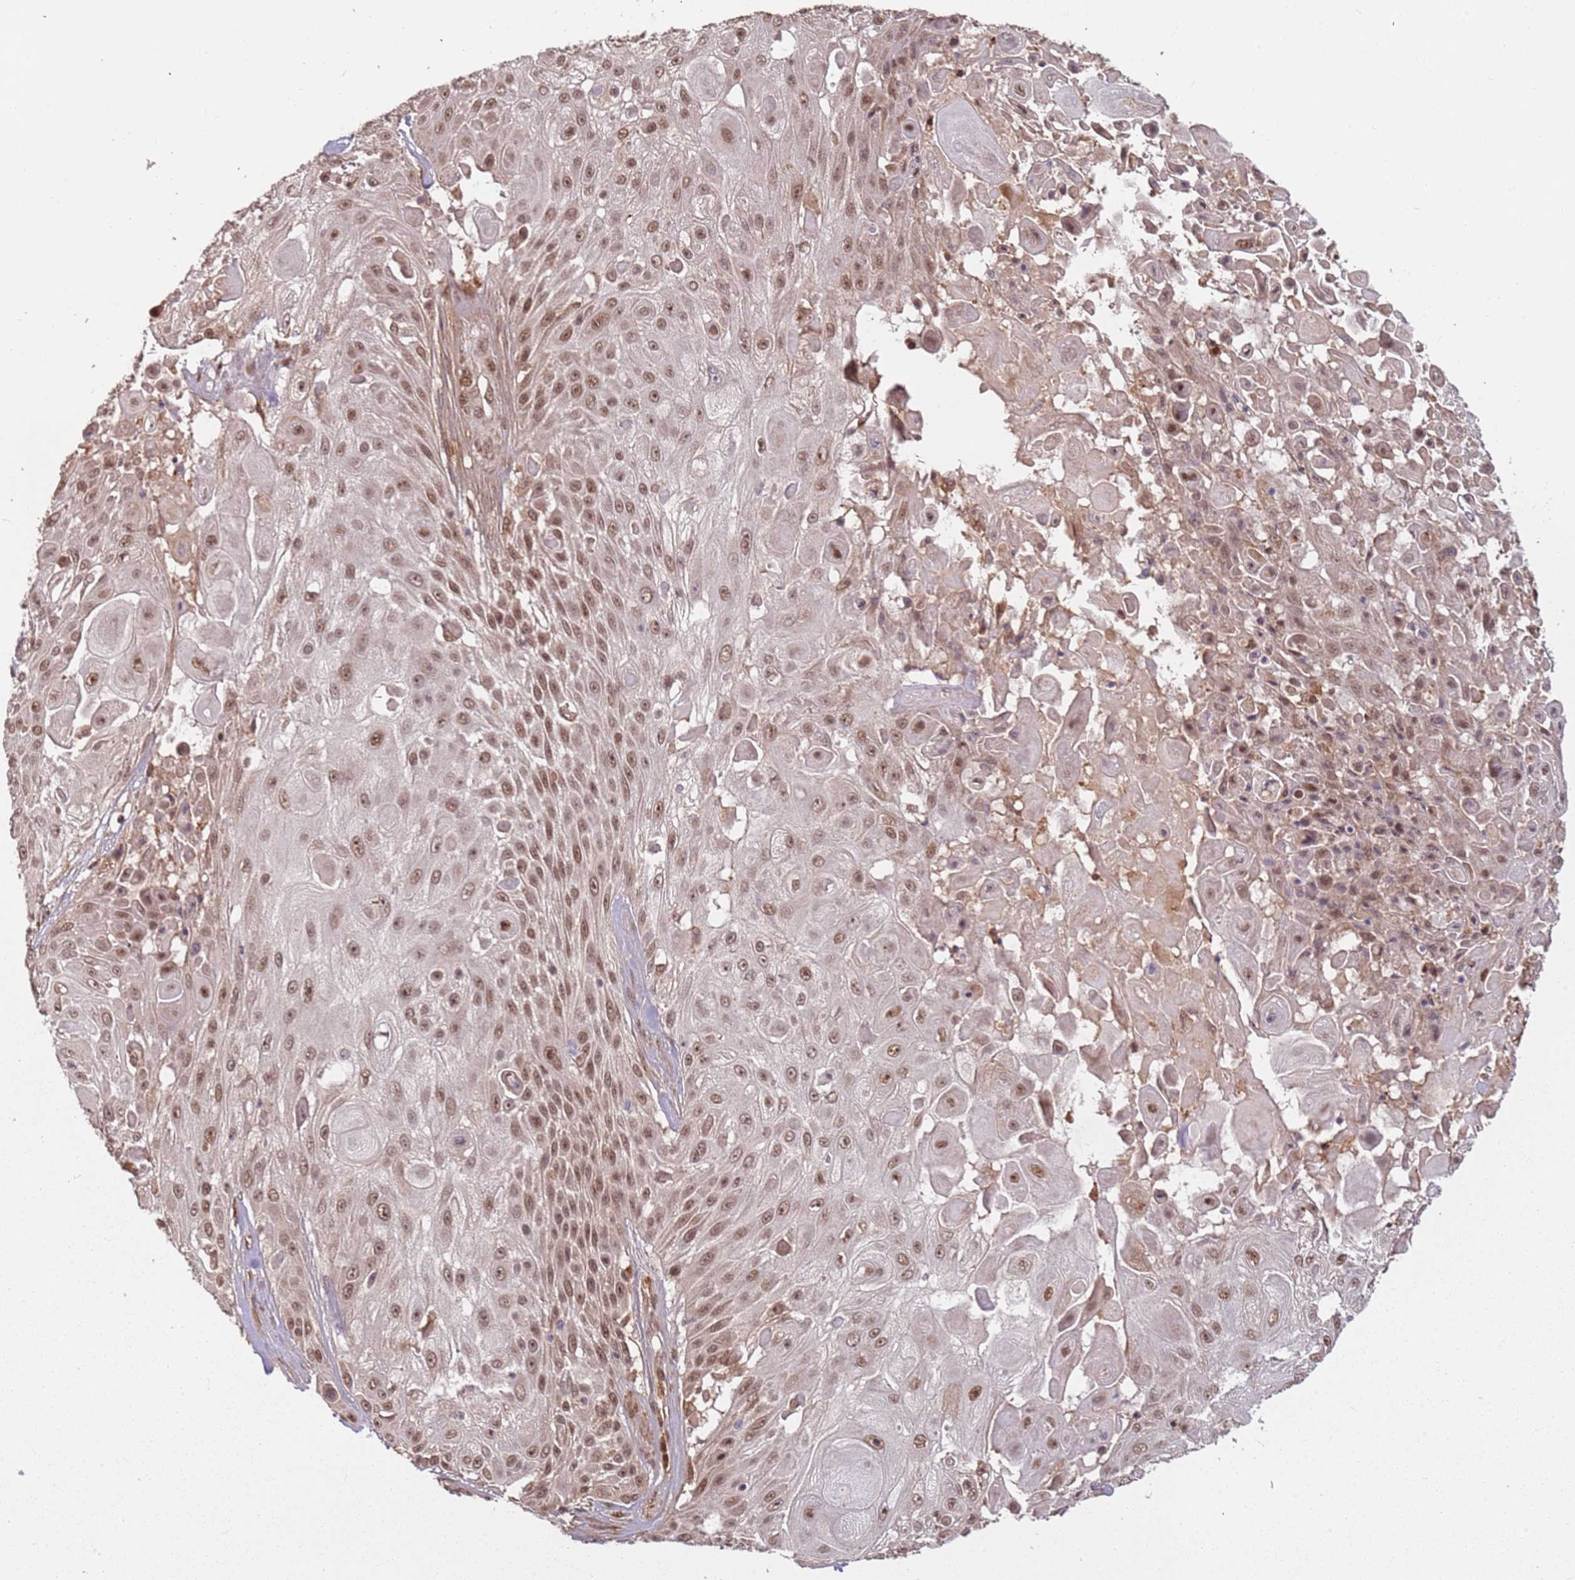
{"staining": {"intensity": "moderate", "quantity": ">75%", "location": "nuclear"}, "tissue": "skin cancer", "cell_type": "Tumor cells", "image_type": "cancer", "snomed": [{"axis": "morphology", "description": "Squamous cell carcinoma, NOS"}, {"axis": "topography", "description": "Skin"}], "caption": "Immunohistochemical staining of skin cancer (squamous cell carcinoma) shows medium levels of moderate nuclear positivity in about >75% of tumor cells.", "gene": "POLR3H", "patient": {"sex": "female", "age": 86}}